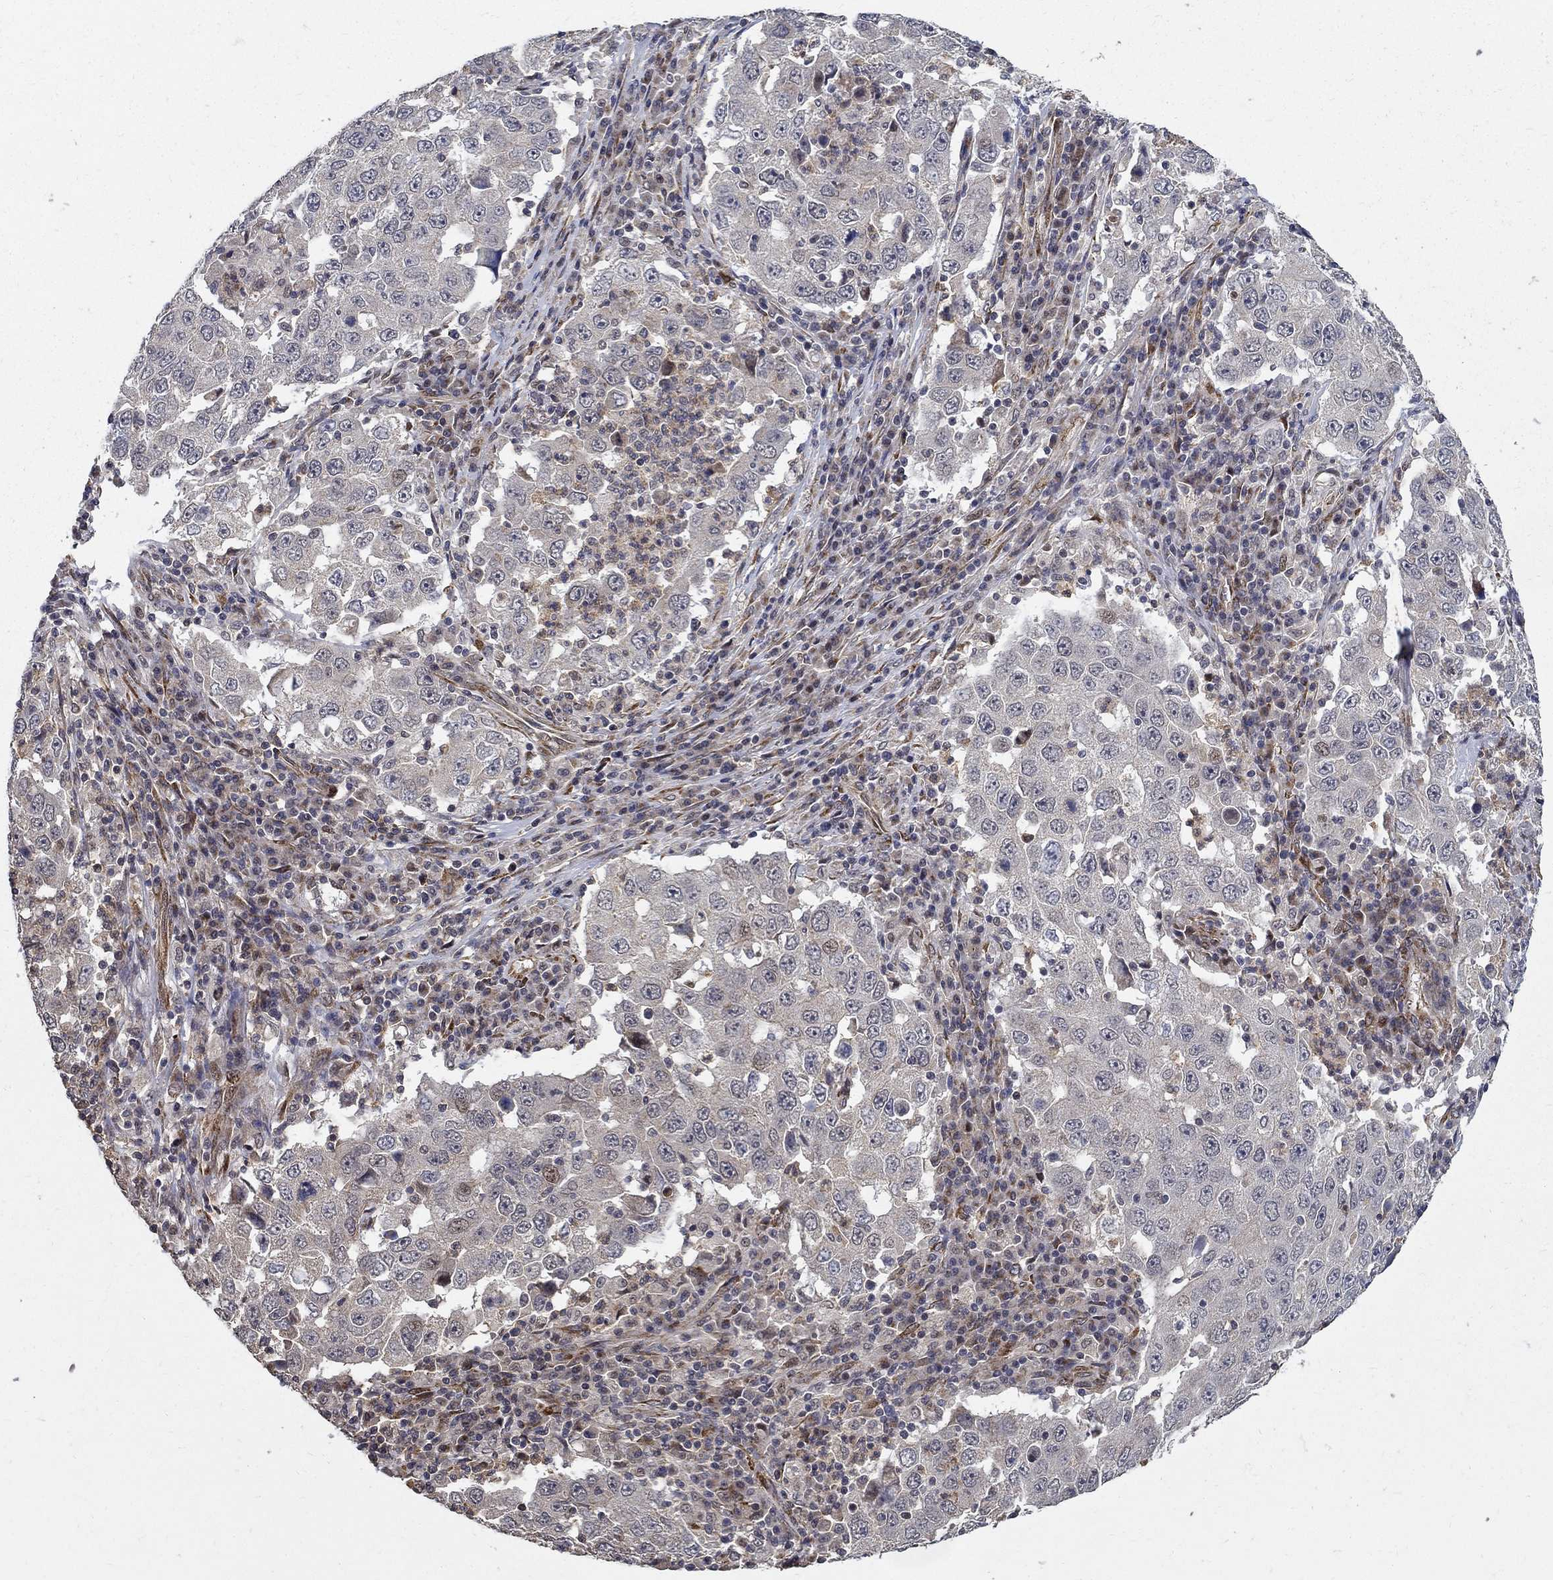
{"staining": {"intensity": "weak", "quantity": "<25%", "location": "nuclear"}, "tissue": "lung cancer", "cell_type": "Tumor cells", "image_type": "cancer", "snomed": [{"axis": "morphology", "description": "Adenocarcinoma, NOS"}, {"axis": "topography", "description": "Lung"}], "caption": "Lung cancer stained for a protein using immunohistochemistry shows no expression tumor cells.", "gene": "ZNF594", "patient": {"sex": "male", "age": 73}}